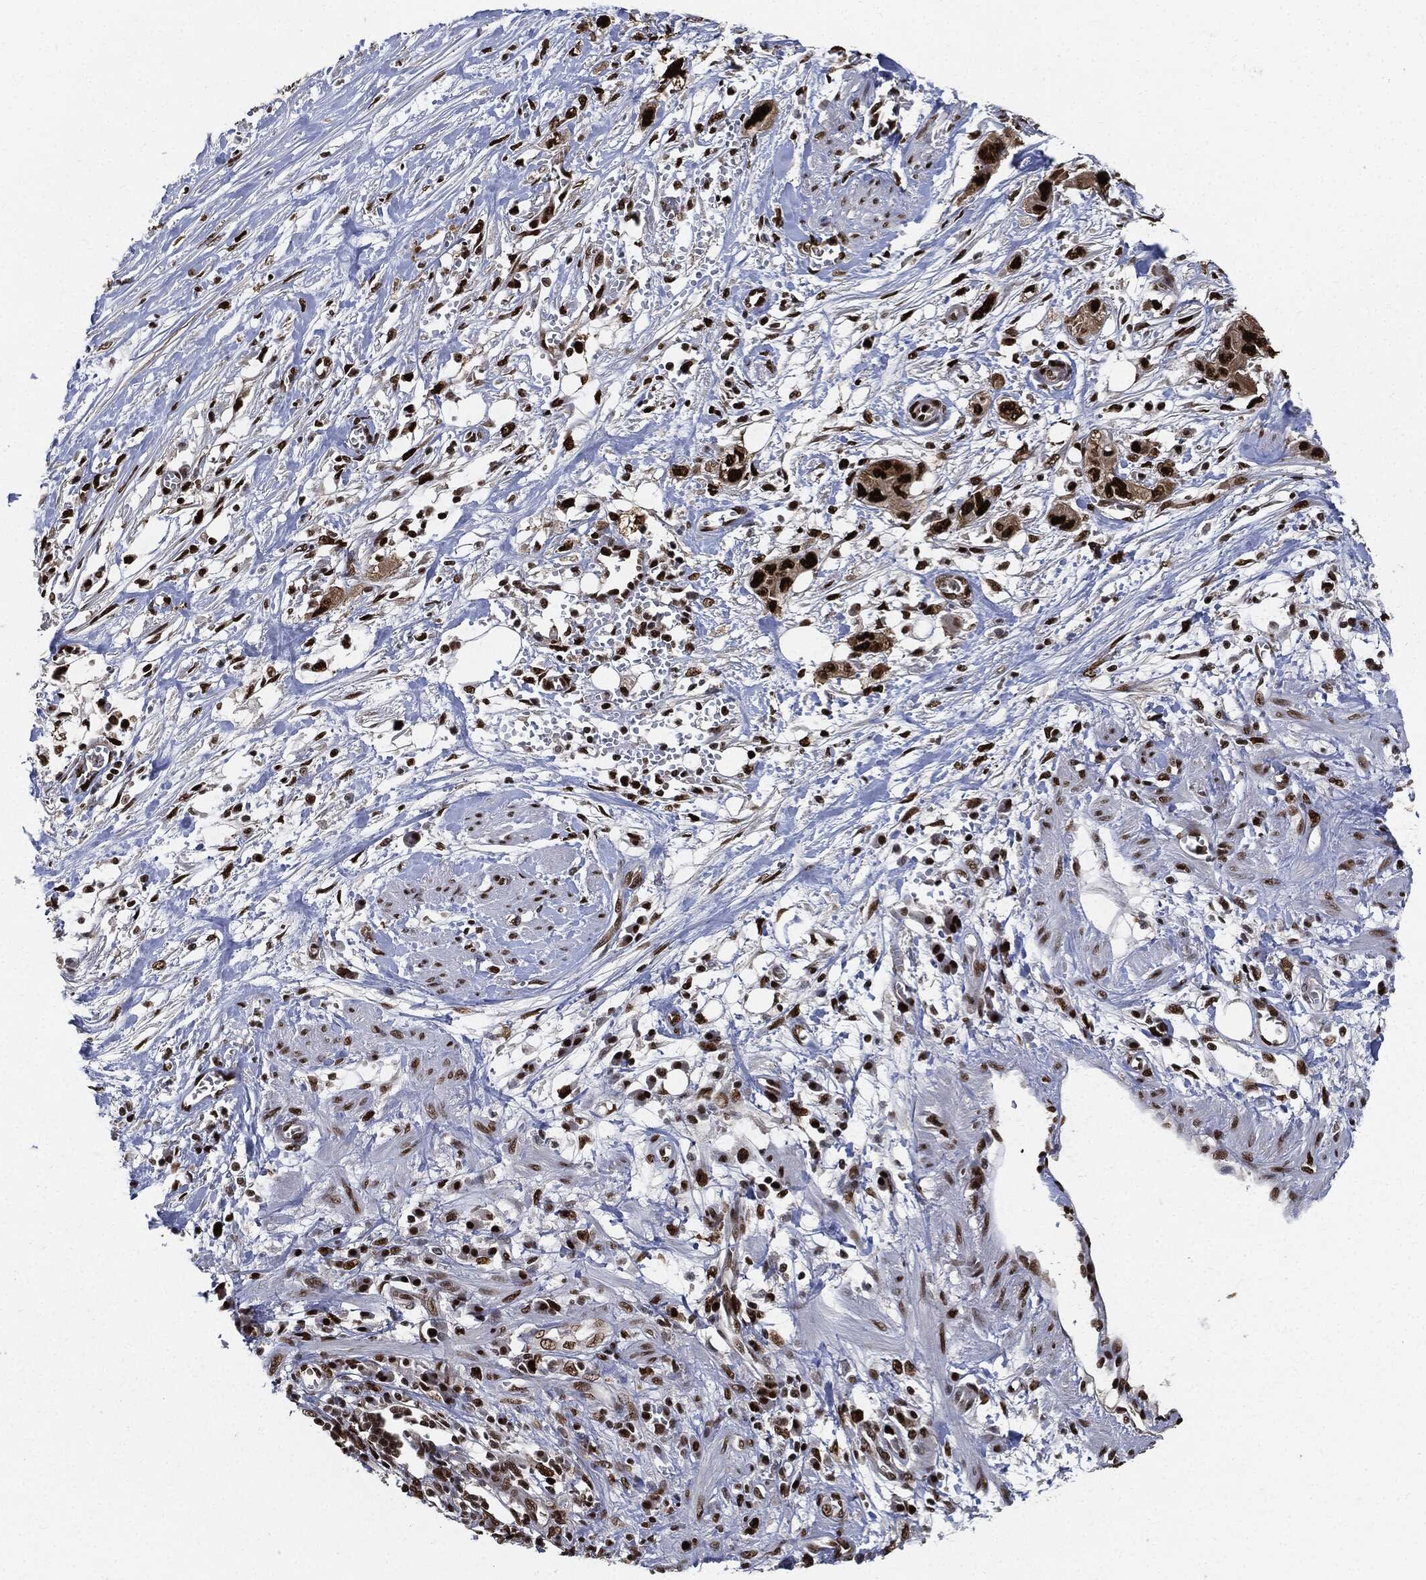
{"staining": {"intensity": "strong", "quantity": ">75%", "location": "nuclear"}, "tissue": "pancreatic cancer", "cell_type": "Tumor cells", "image_type": "cancer", "snomed": [{"axis": "morphology", "description": "Adenocarcinoma, NOS"}, {"axis": "topography", "description": "Pancreas"}], "caption": "Tumor cells display high levels of strong nuclear staining in about >75% of cells in pancreatic adenocarcinoma. (DAB (3,3'-diaminobenzidine) = brown stain, brightfield microscopy at high magnification).", "gene": "PCNA", "patient": {"sex": "male", "age": 72}}